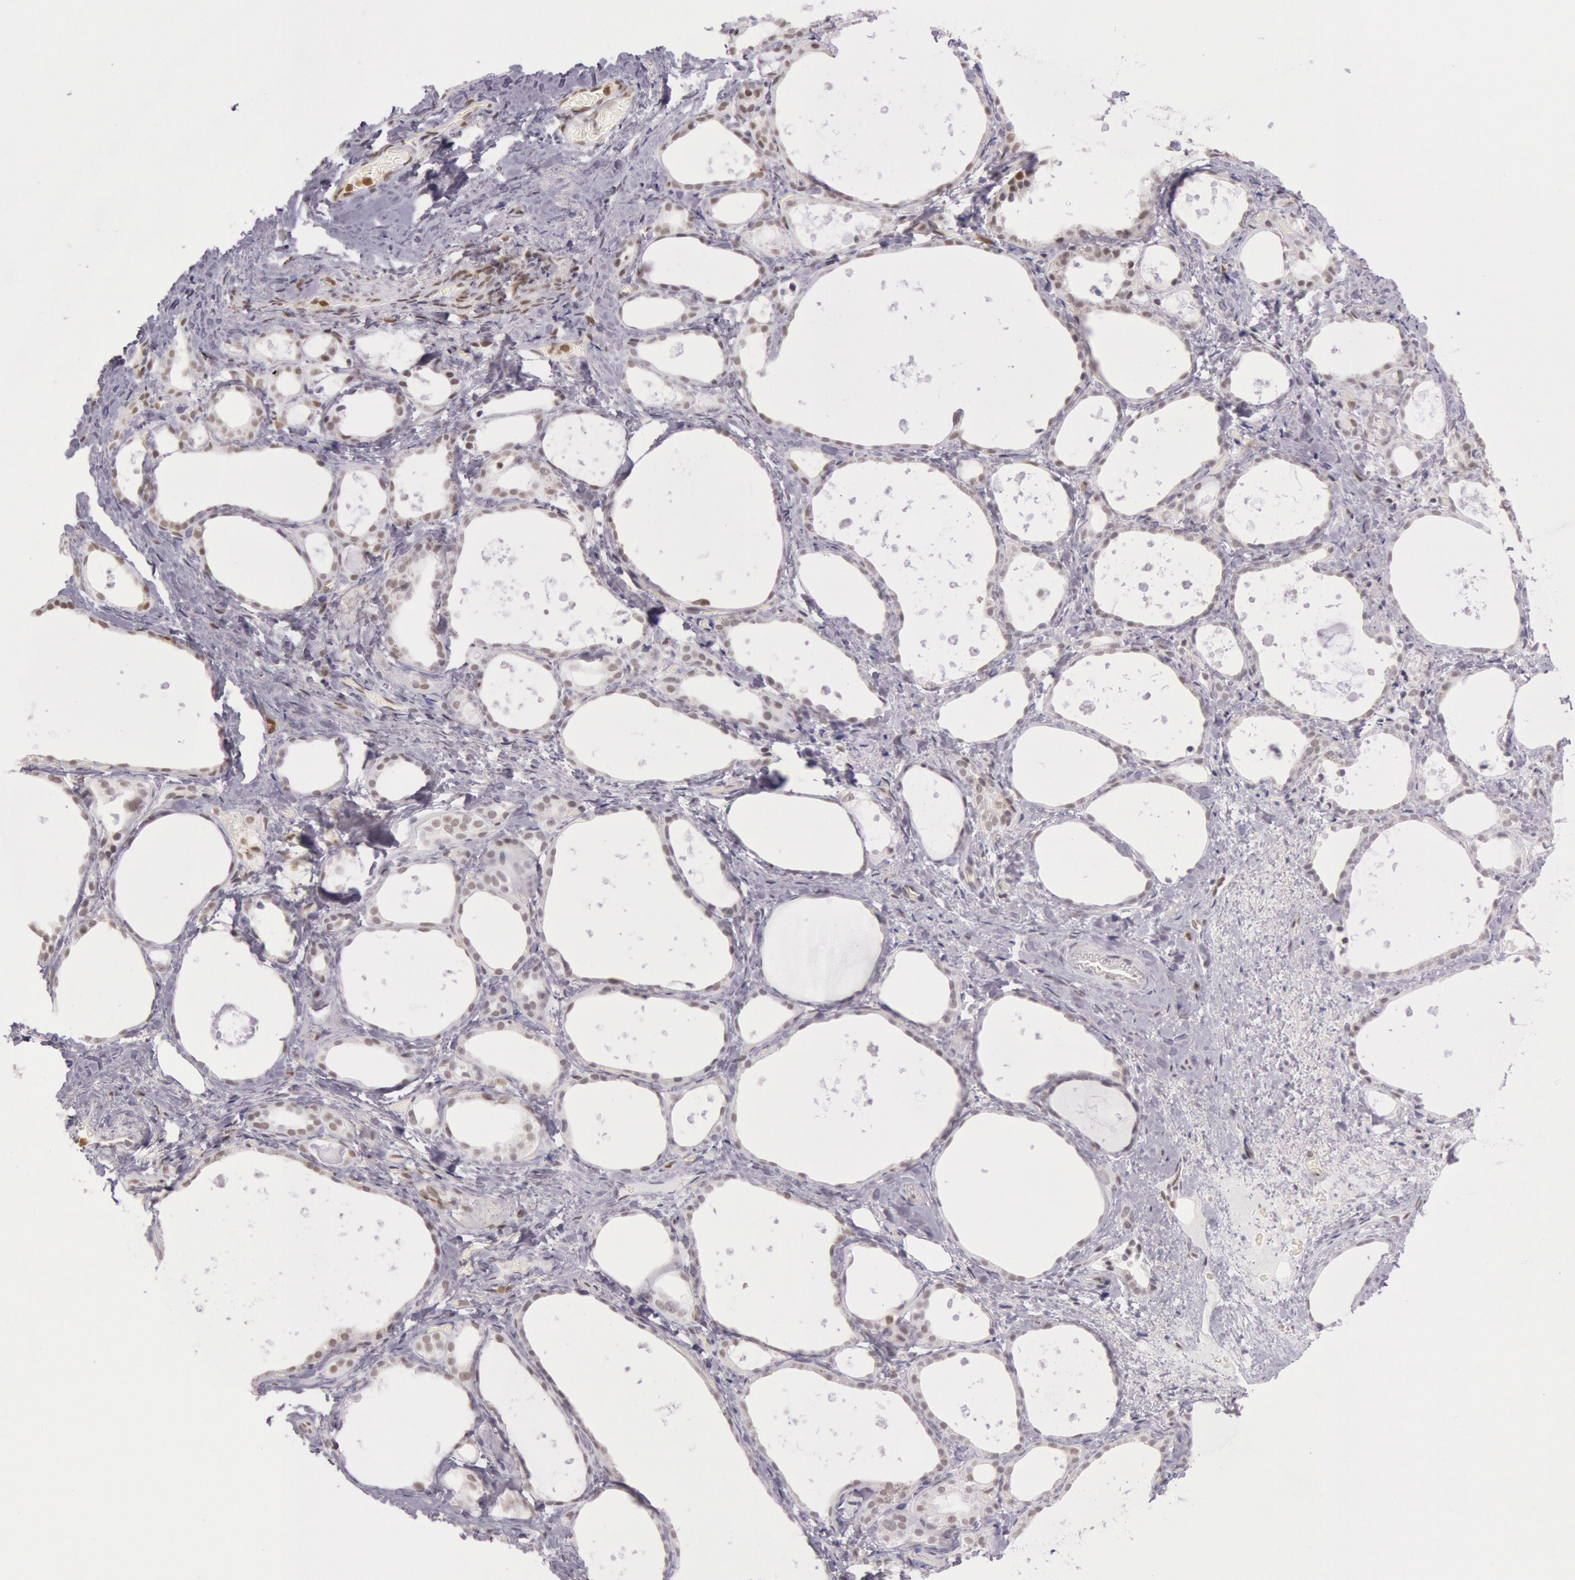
{"staining": {"intensity": "weak", "quantity": "25%-75%", "location": "nuclear"}, "tissue": "thyroid gland", "cell_type": "Glandular cells", "image_type": "normal", "snomed": [{"axis": "morphology", "description": "Normal tissue, NOS"}, {"axis": "topography", "description": "Thyroid gland"}], "caption": "High-power microscopy captured an immunohistochemistry micrograph of unremarkable thyroid gland, revealing weak nuclear staining in about 25%-75% of glandular cells.", "gene": "HIF1A", "patient": {"sex": "female", "age": 75}}